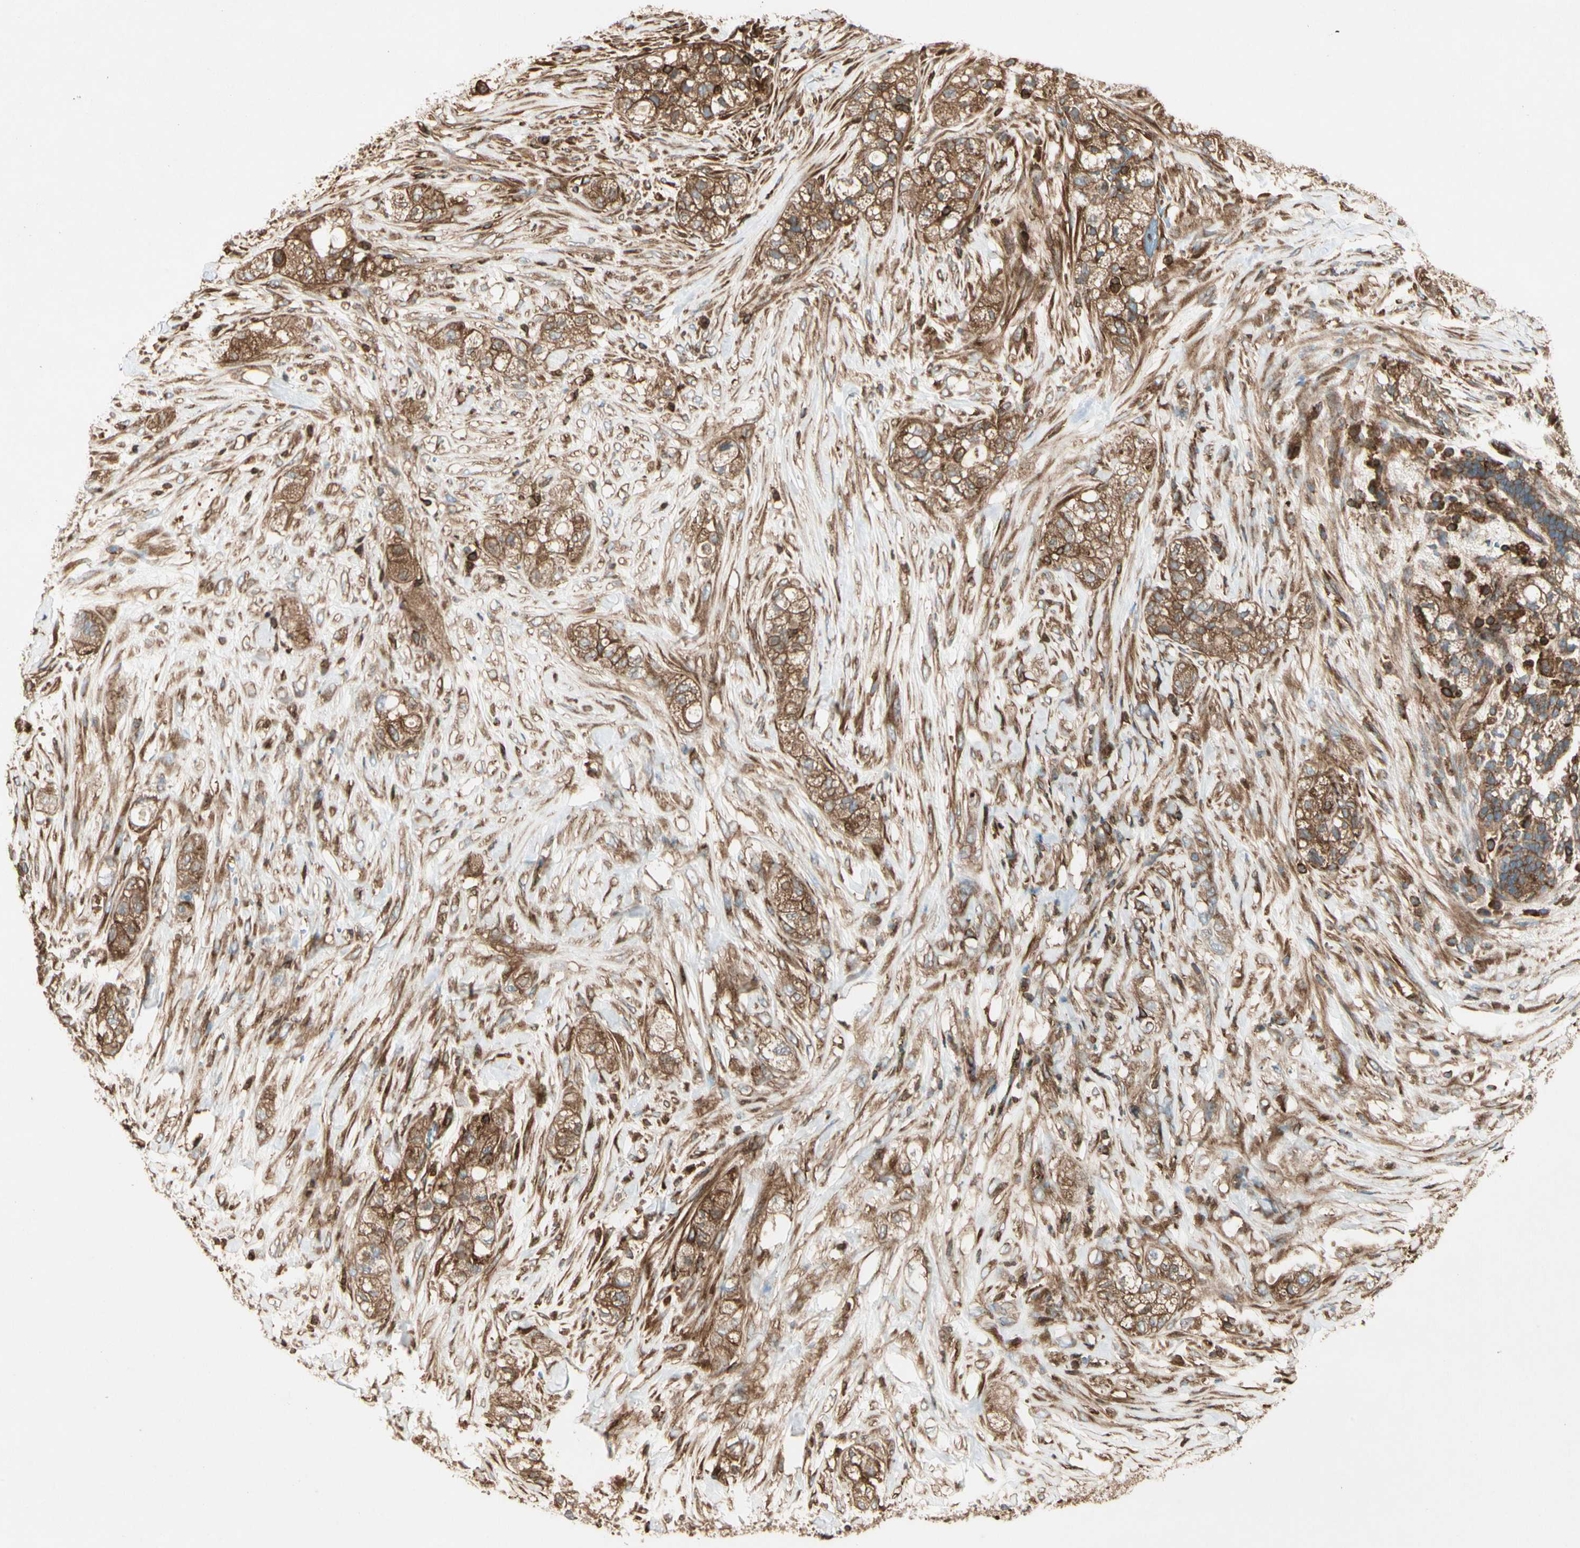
{"staining": {"intensity": "moderate", "quantity": ">75%", "location": "cytoplasmic/membranous"}, "tissue": "pancreatic cancer", "cell_type": "Tumor cells", "image_type": "cancer", "snomed": [{"axis": "morphology", "description": "Adenocarcinoma, NOS"}, {"axis": "topography", "description": "Pancreas"}], "caption": "Pancreatic adenocarcinoma tissue displays moderate cytoplasmic/membranous positivity in approximately >75% of tumor cells Using DAB (brown) and hematoxylin (blue) stains, captured at high magnification using brightfield microscopy.", "gene": "ARPC2", "patient": {"sex": "female", "age": 78}}